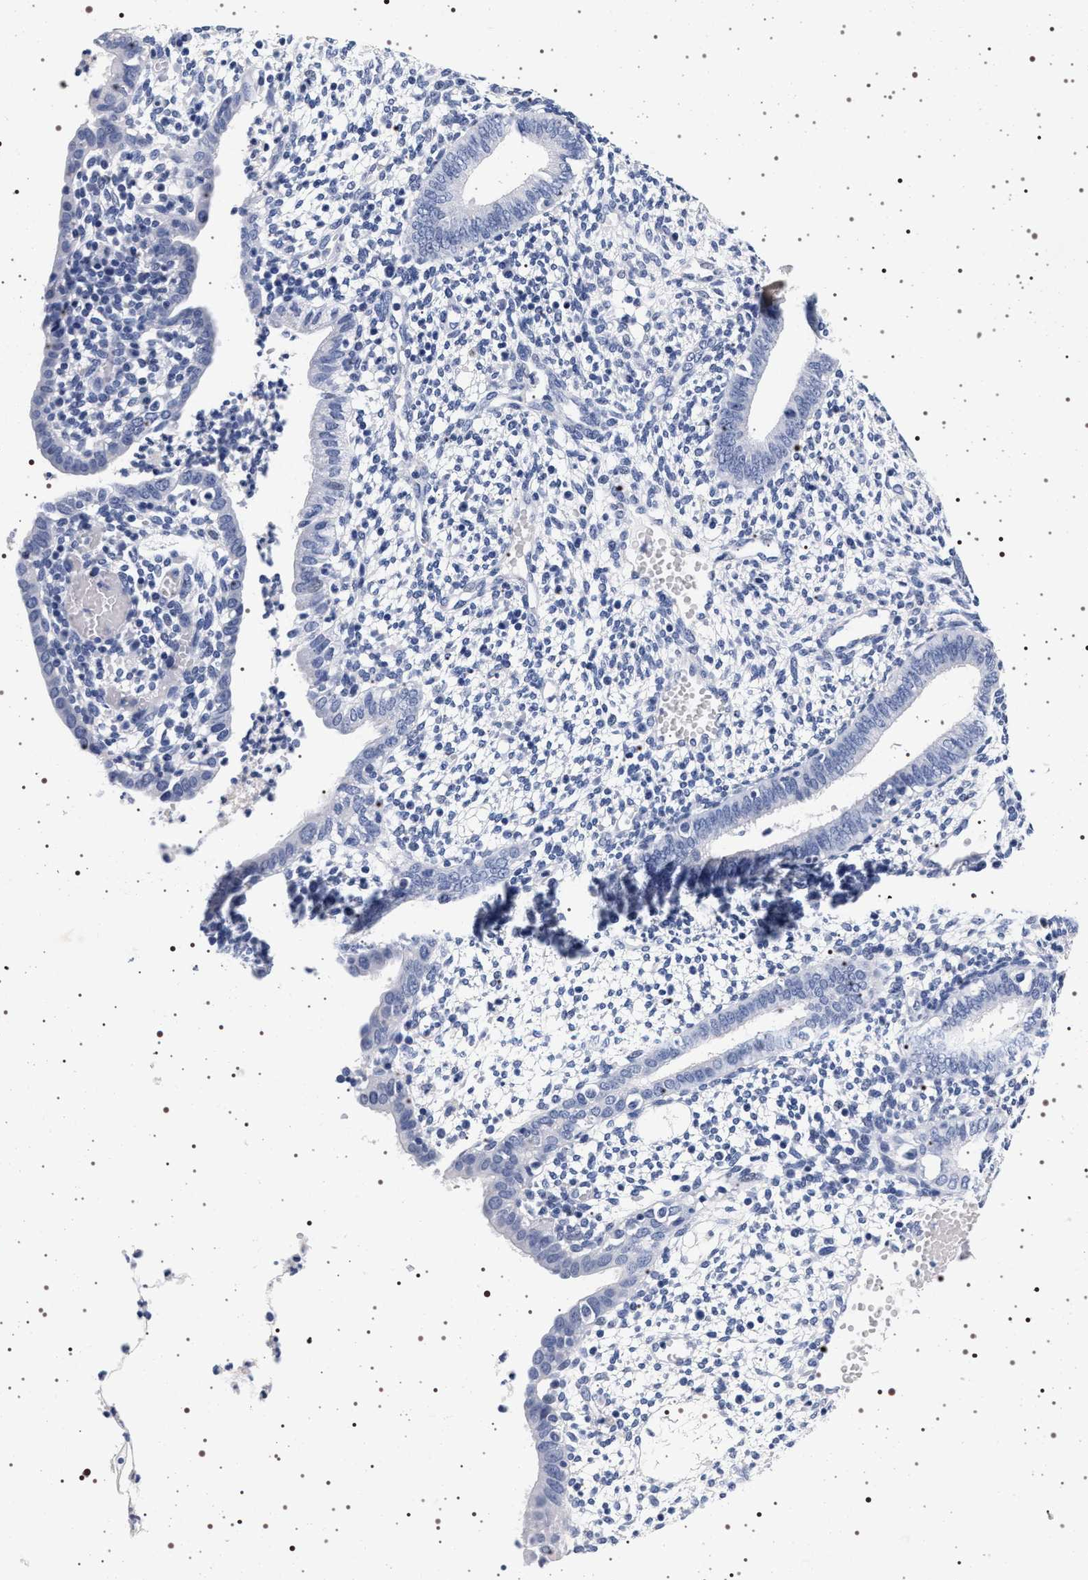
{"staining": {"intensity": "negative", "quantity": "none", "location": "none"}, "tissue": "endometrium", "cell_type": "Cells in endometrial stroma", "image_type": "normal", "snomed": [{"axis": "morphology", "description": "Normal tissue, NOS"}, {"axis": "topography", "description": "Endometrium"}], "caption": "This micrograph is of unremarkable endometrium stained with immunohistochemistry (IHC) to label a protein in brown with the nuclei are counter-stained blue. There is no positivity in cells in endometrial stroma.", "gene": "SYN1", "patient": {"sex": "female", "age": 35}}